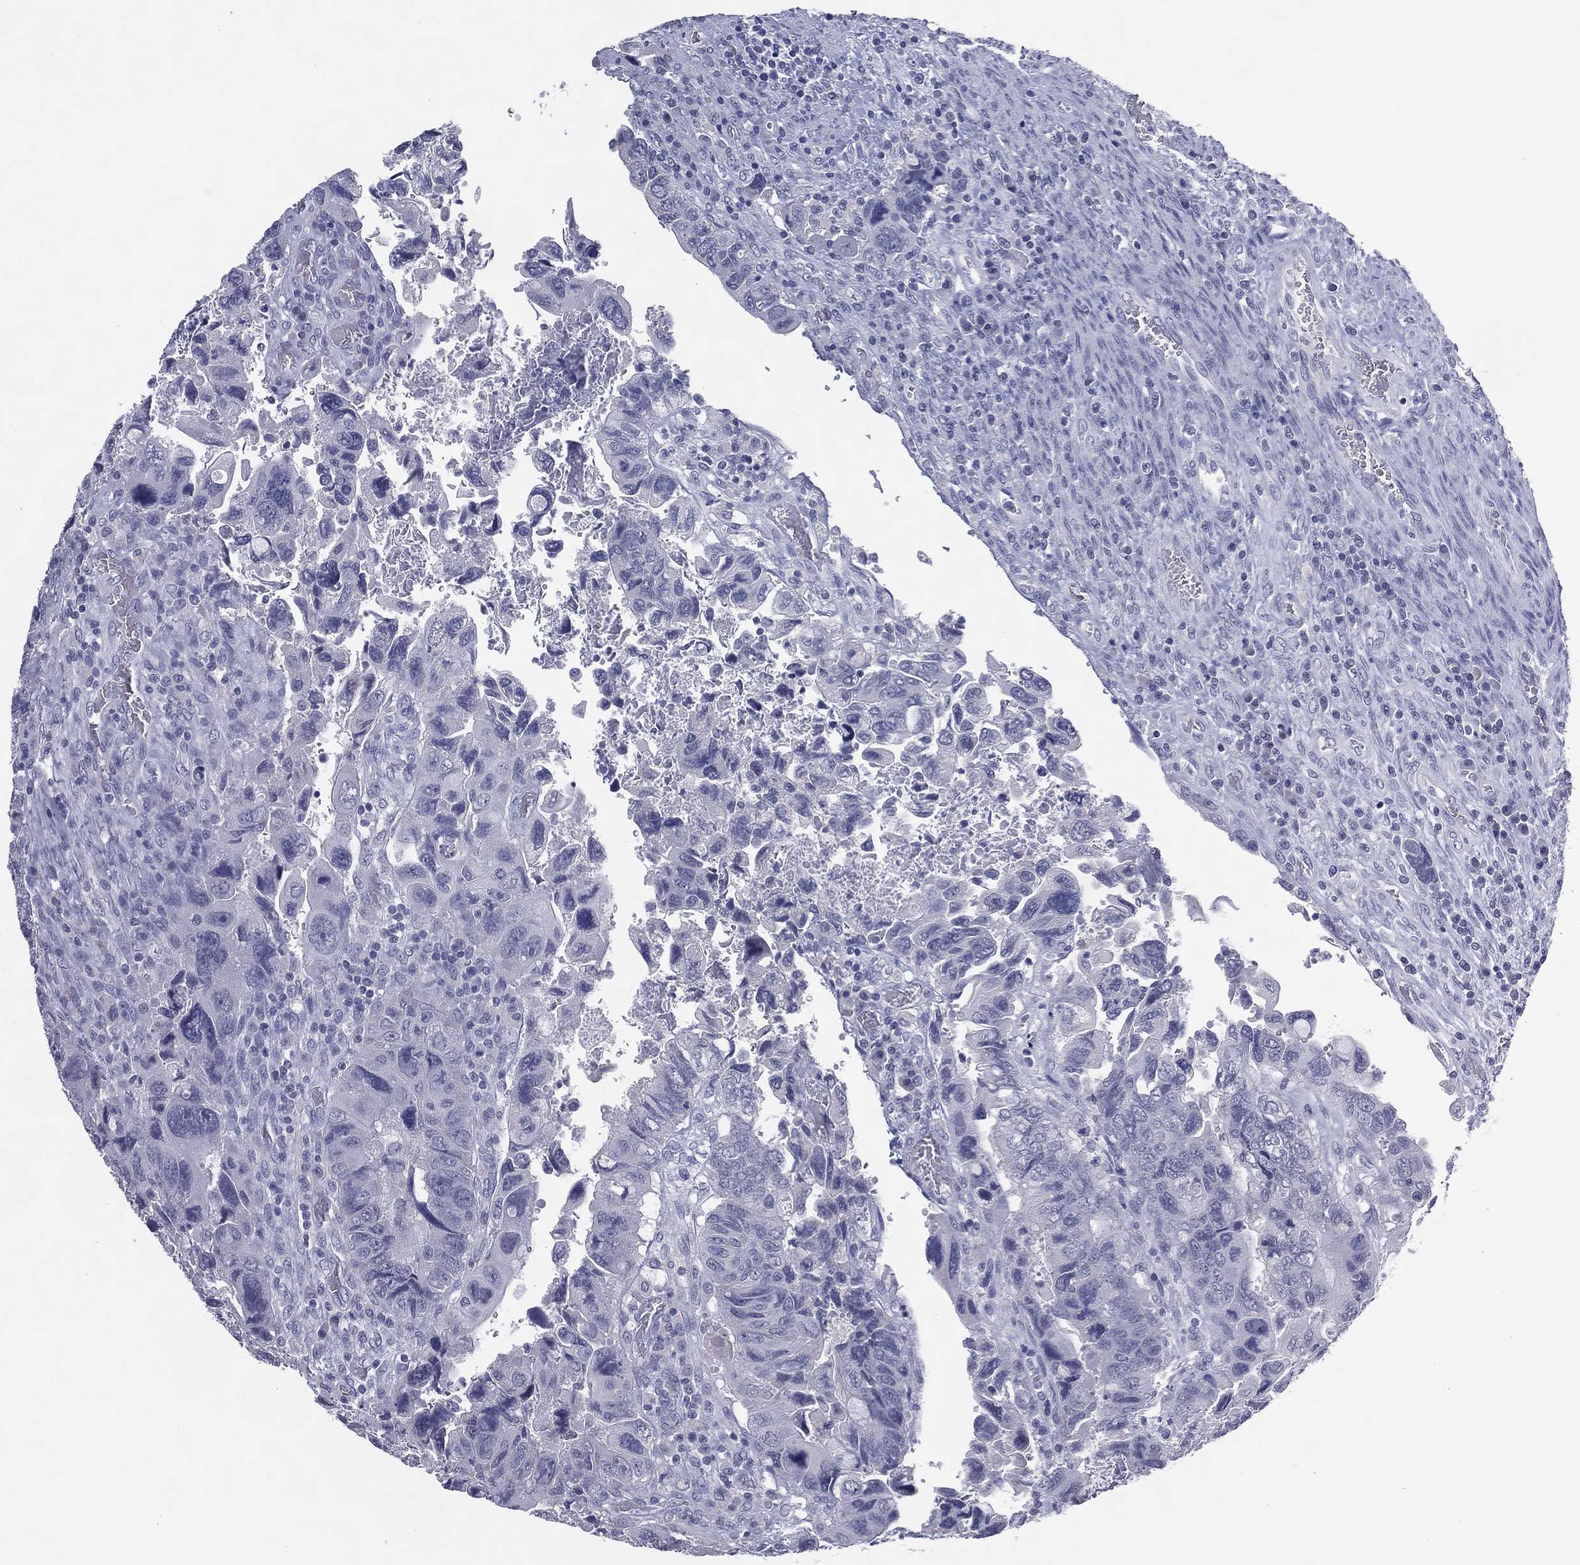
{"staining": {"intensity": "negative", "quantity": "none", "location": "none"}, "tissue": "colorectal cancer", "cell_type": "Tumor cells", "image_type": "cancer", "snomed": [{"axis": "morphology", "description": "Adenocarcinoma, NOS"}, {"axis": "topography", "description": "Rectum"}], "caption": "This is an IHC image of human adenocarcinoma (colorectal). There is no positivity in tumor cells.", "gene": "KRT35", "patient": {"sex": "male", "age": 62}}